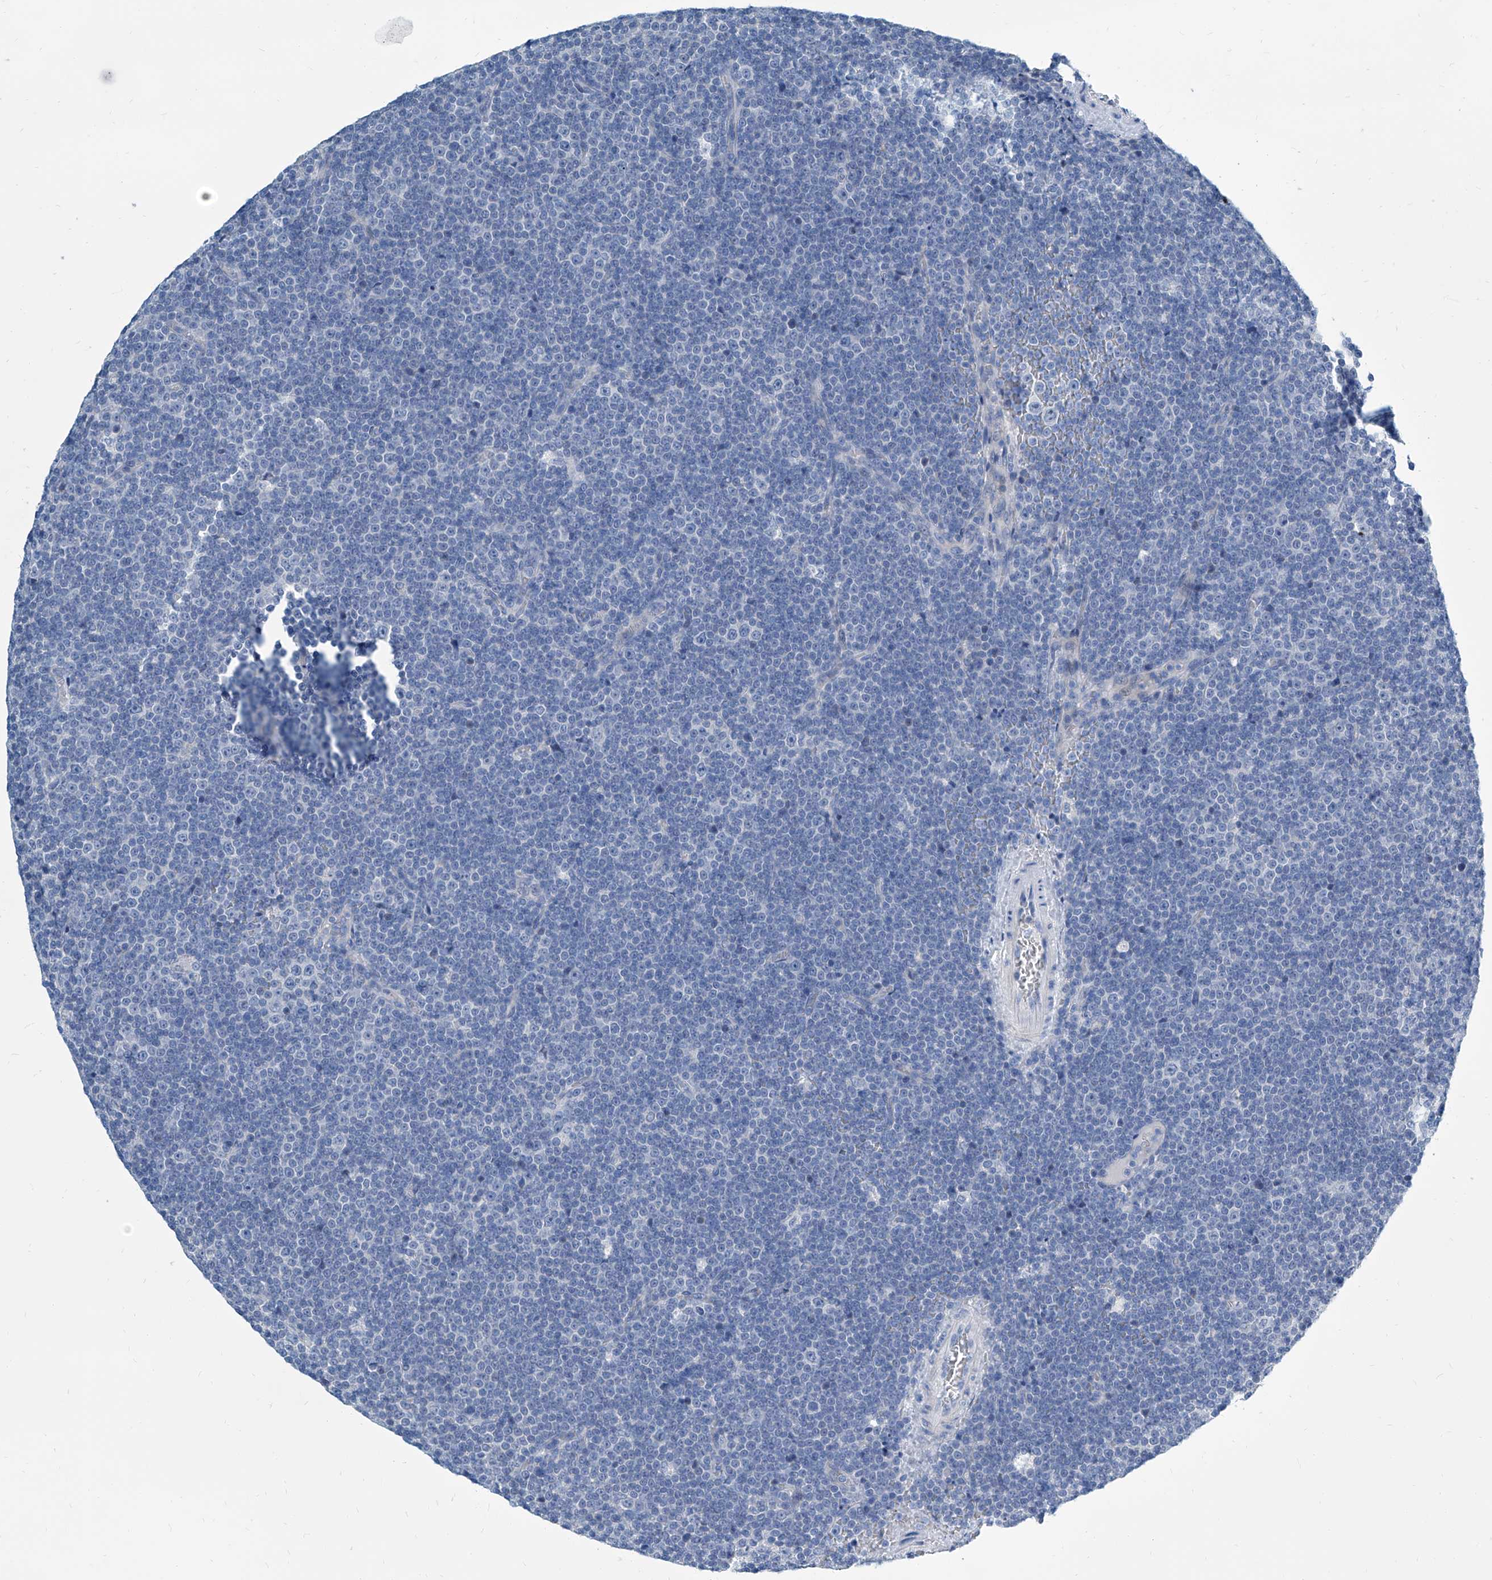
{"staining": {"intensity": "negative", "quantity": "none", "location": "none"}, "tissue": "lymphoma", "cell_type": "Tumor cells", "image_type": "cancer", "snomed": [{"axis": "morphology", "description": "Malignant lymphoma, non-Hodgkin's type, Low grade"}, {"axis": "topography", "description": "Lymph node"}], "caption": "Immunohistochemistry (IHC) image of human lymphoma stained for a protein (brown), which shows no positivity in tumor cells. (DAB immunohistochemistry (IHC) with hematoxylin counter stain).", "gene": "ZNF519", "patient": {"sex": "female", "age": 67}}